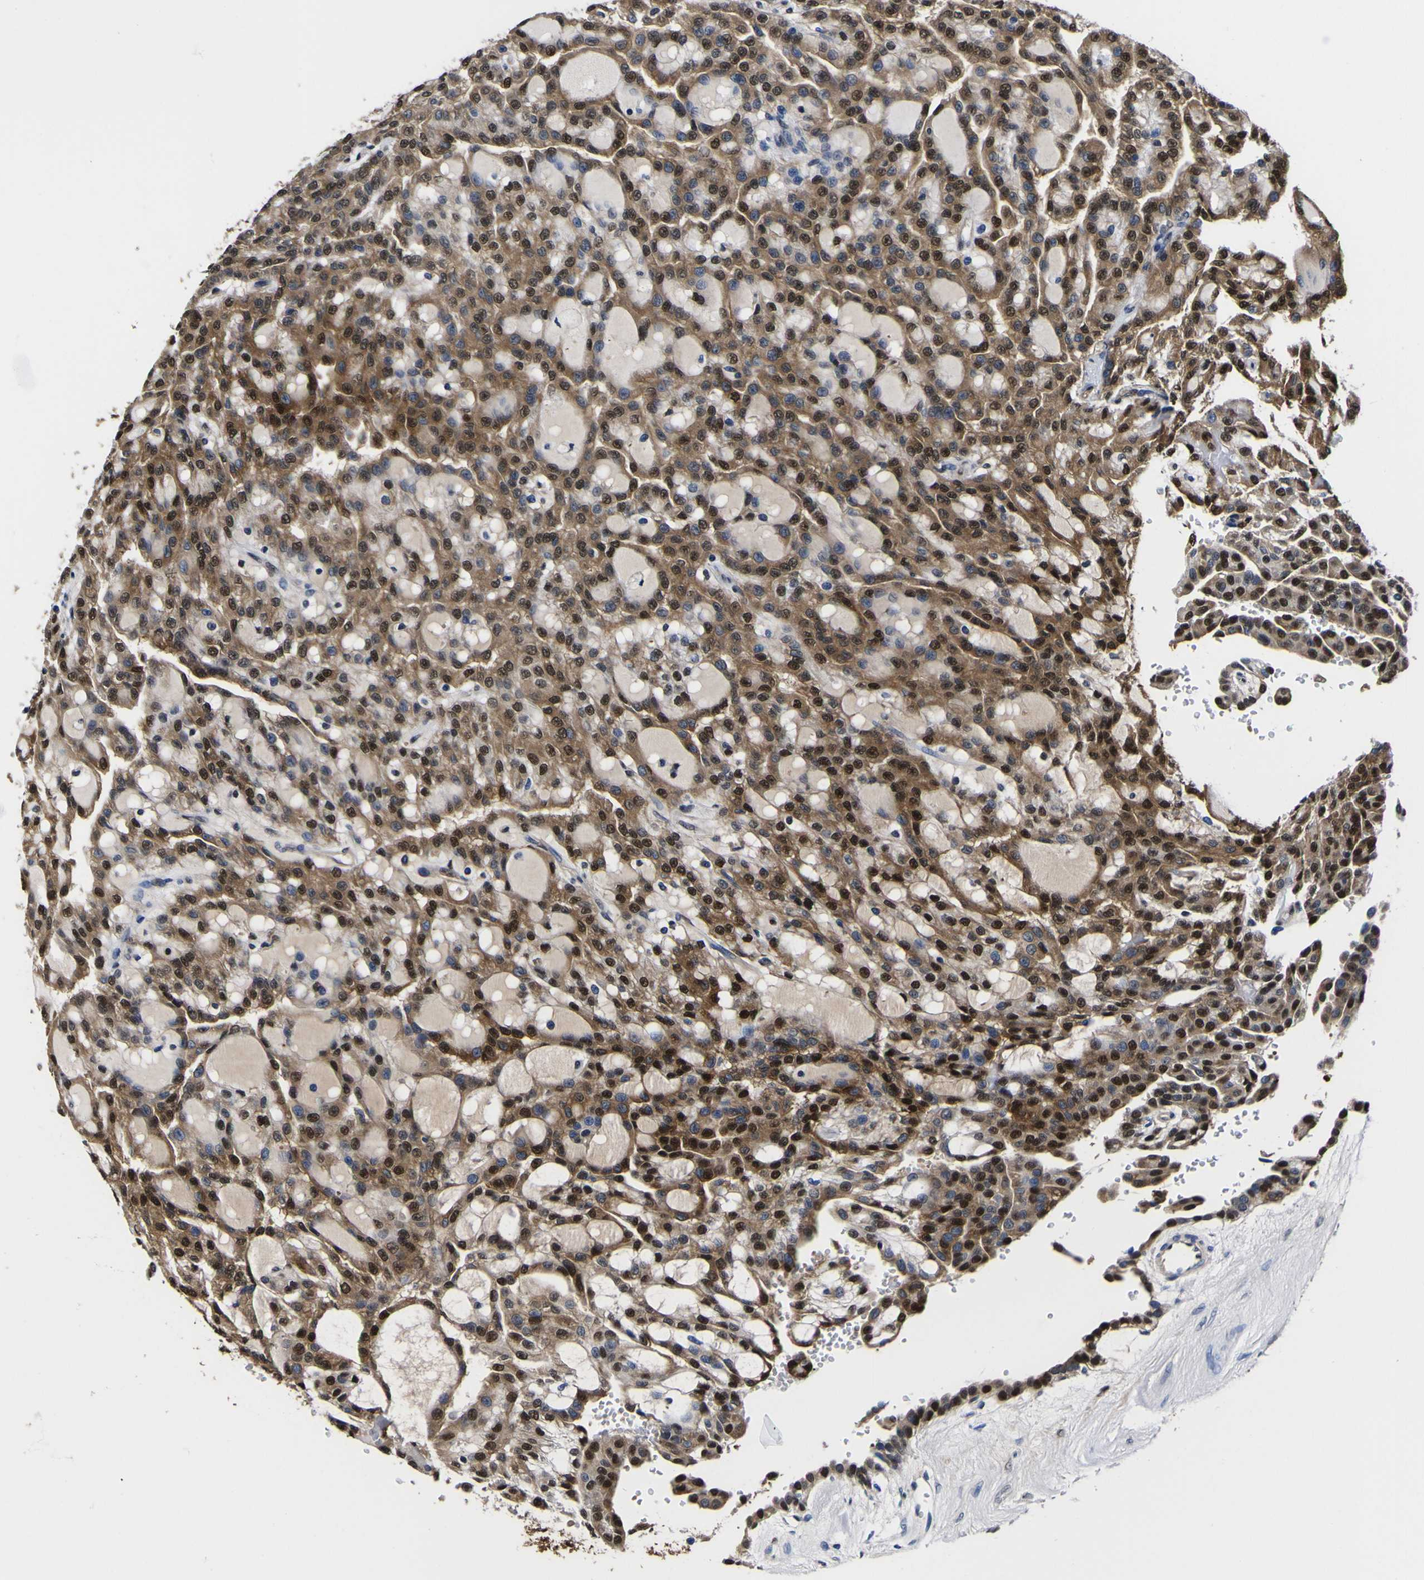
{"staining": {"intensity": "strong", "quantity": ">75%", "location": "cytoplasmic/membranous,nuclear"}, "tissue": "renal cancer", "cell_type": "Tumor cells", "image_type": "cancer", "snomed": [{"axis": "morphology", "description": "Adenocarcinoma, NOS"}, {"axis": "topography", "description": "Kidney"}], "caption": "Brown immunohistochemical staining in renal adenocarcinoma demonstrates strong cytoplasmic/membranous and nuclear expression in approximately >75% of tumor cells.", "gene": "FAM110B", "patient": {"sex": "male", "age": 63}}